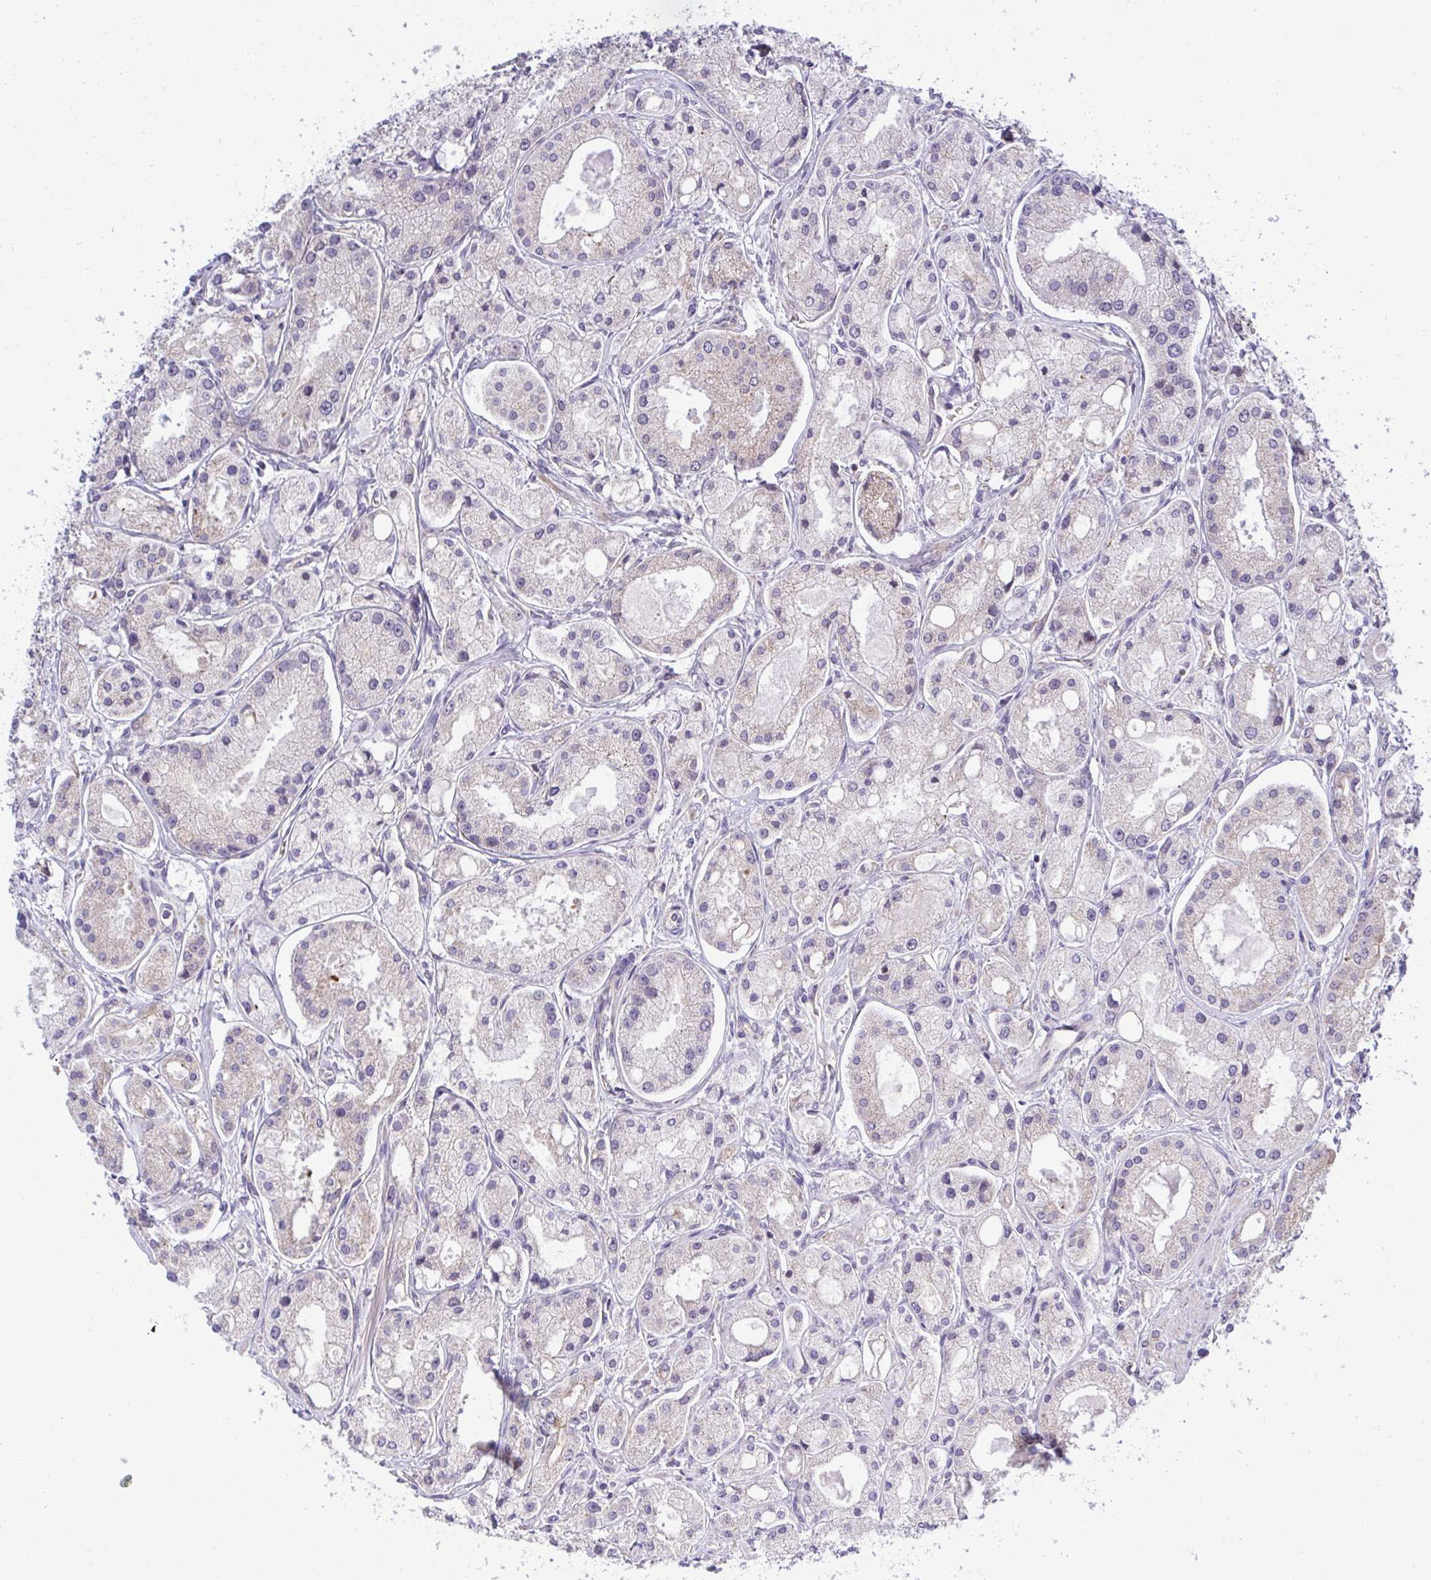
{"staining": {"intensity": "weak", "quantity": "<25%", "location": "cytoplasmic/membranous"}, "tissue": "prostate cancer", "cell_type": "Tumor cells", "image_type": "cancer", "snomed": [{"axis": "morphology", "description": "Adenocarcinoma, High grade"}, {"axis": "topography", "description": "Prostate"}], "caption": "Prostate cancer was stained to show a protein in brown. There is no significant expression in tumor cells.", "gene": "XAF1", "patient": {"sex": "male", "age": 66}}